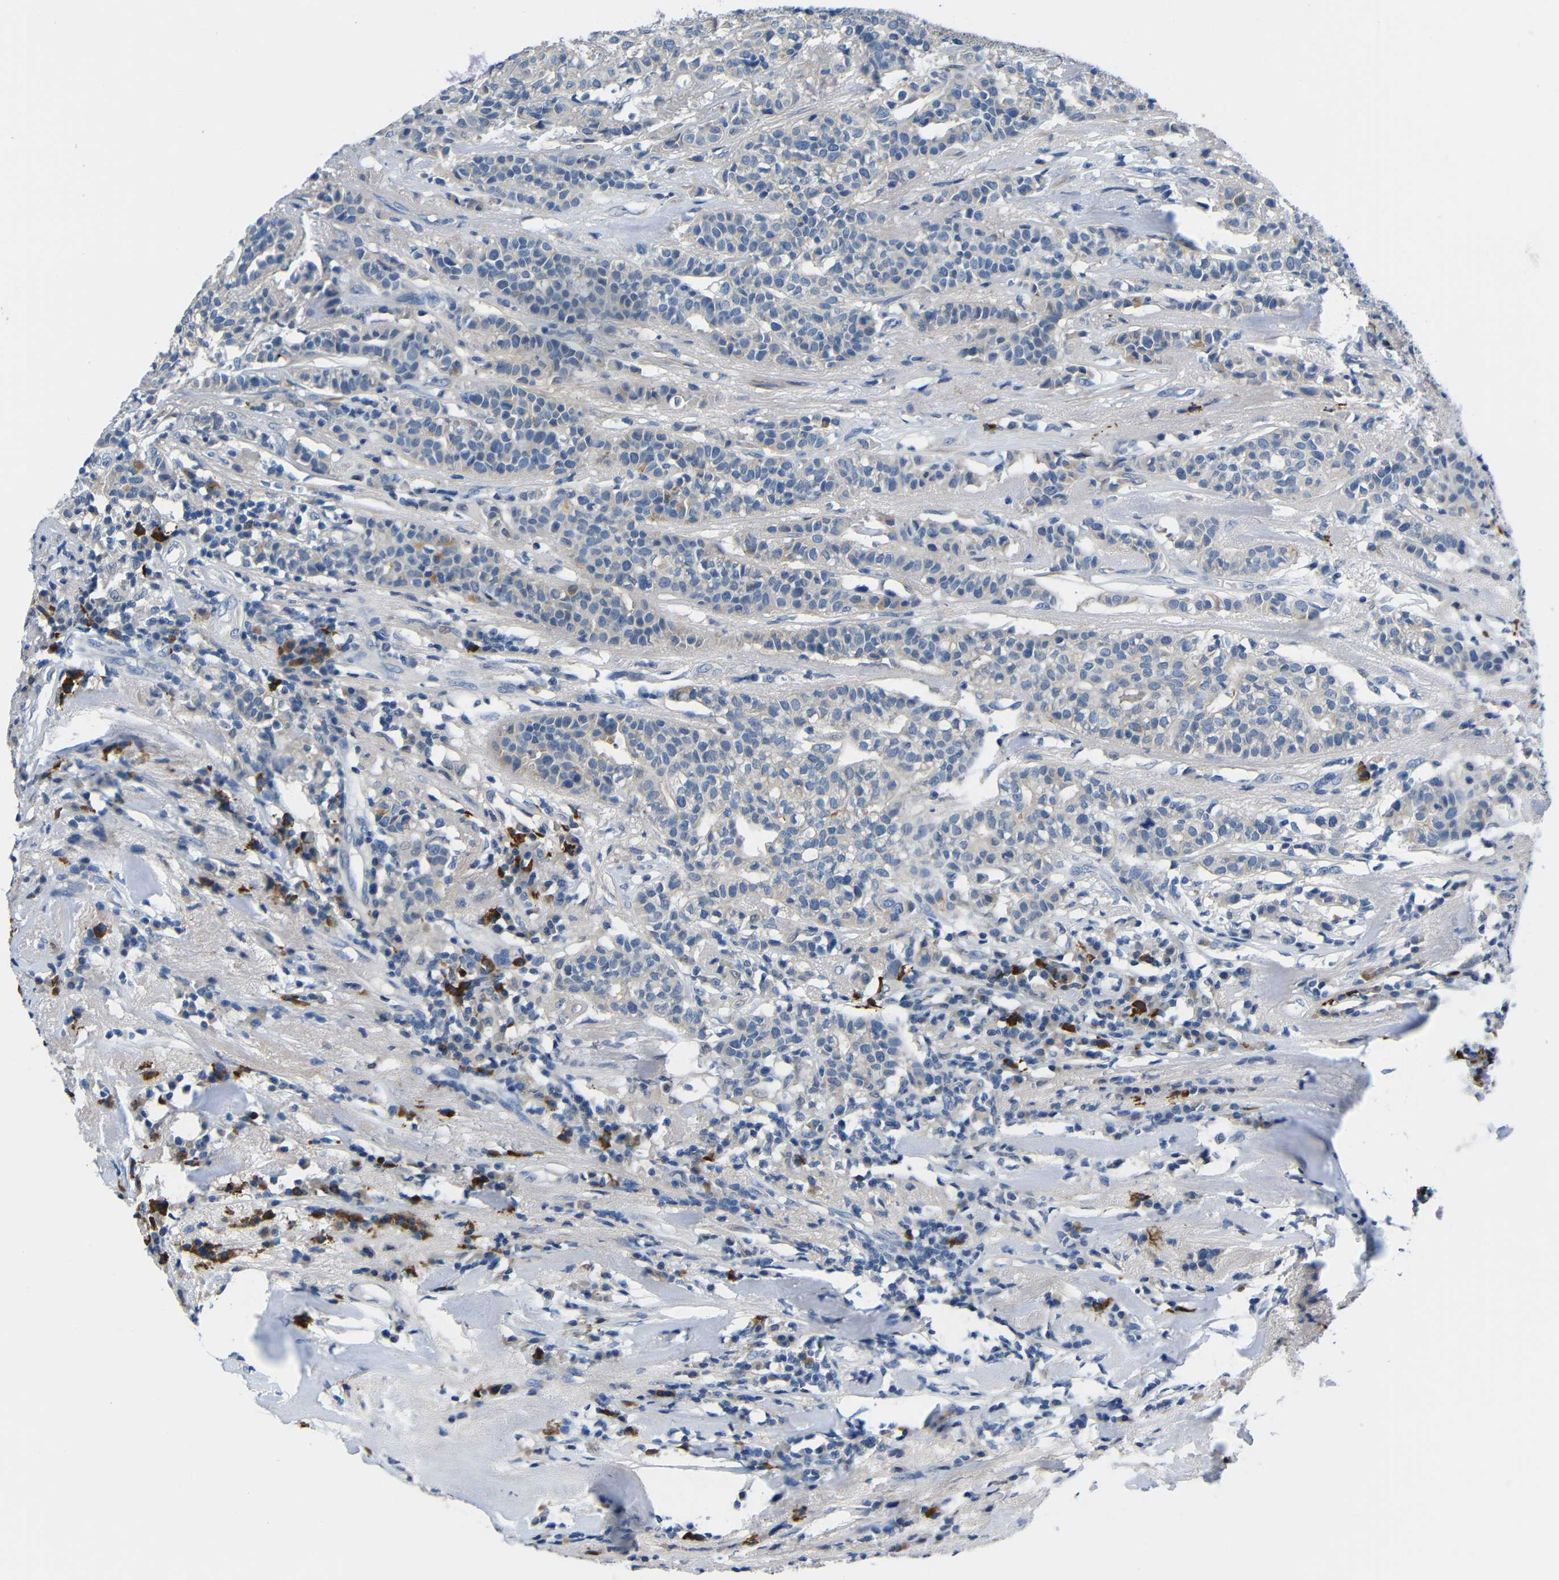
{"staining": {"intensity": "negative", "quantity": "none", "location": "none"}, "tissue": "head and neck cancer", "cell_type": "Tumor cells", "image_type": "cancer", "snomed": [{"axis": "morphology", "description": "Adenocarcinoma, NOS"}, {"axis": "topography", "description": "Salivary gland"}, {"axis": "topography", "description": "Head-Neck"}], "caption": "Immunohistochemistry (IHC) of head and neck cancer demonstrates no expression in tumor cells.", "gene": "NEGR1", "patient": {"sex": "female", "age": 65}}